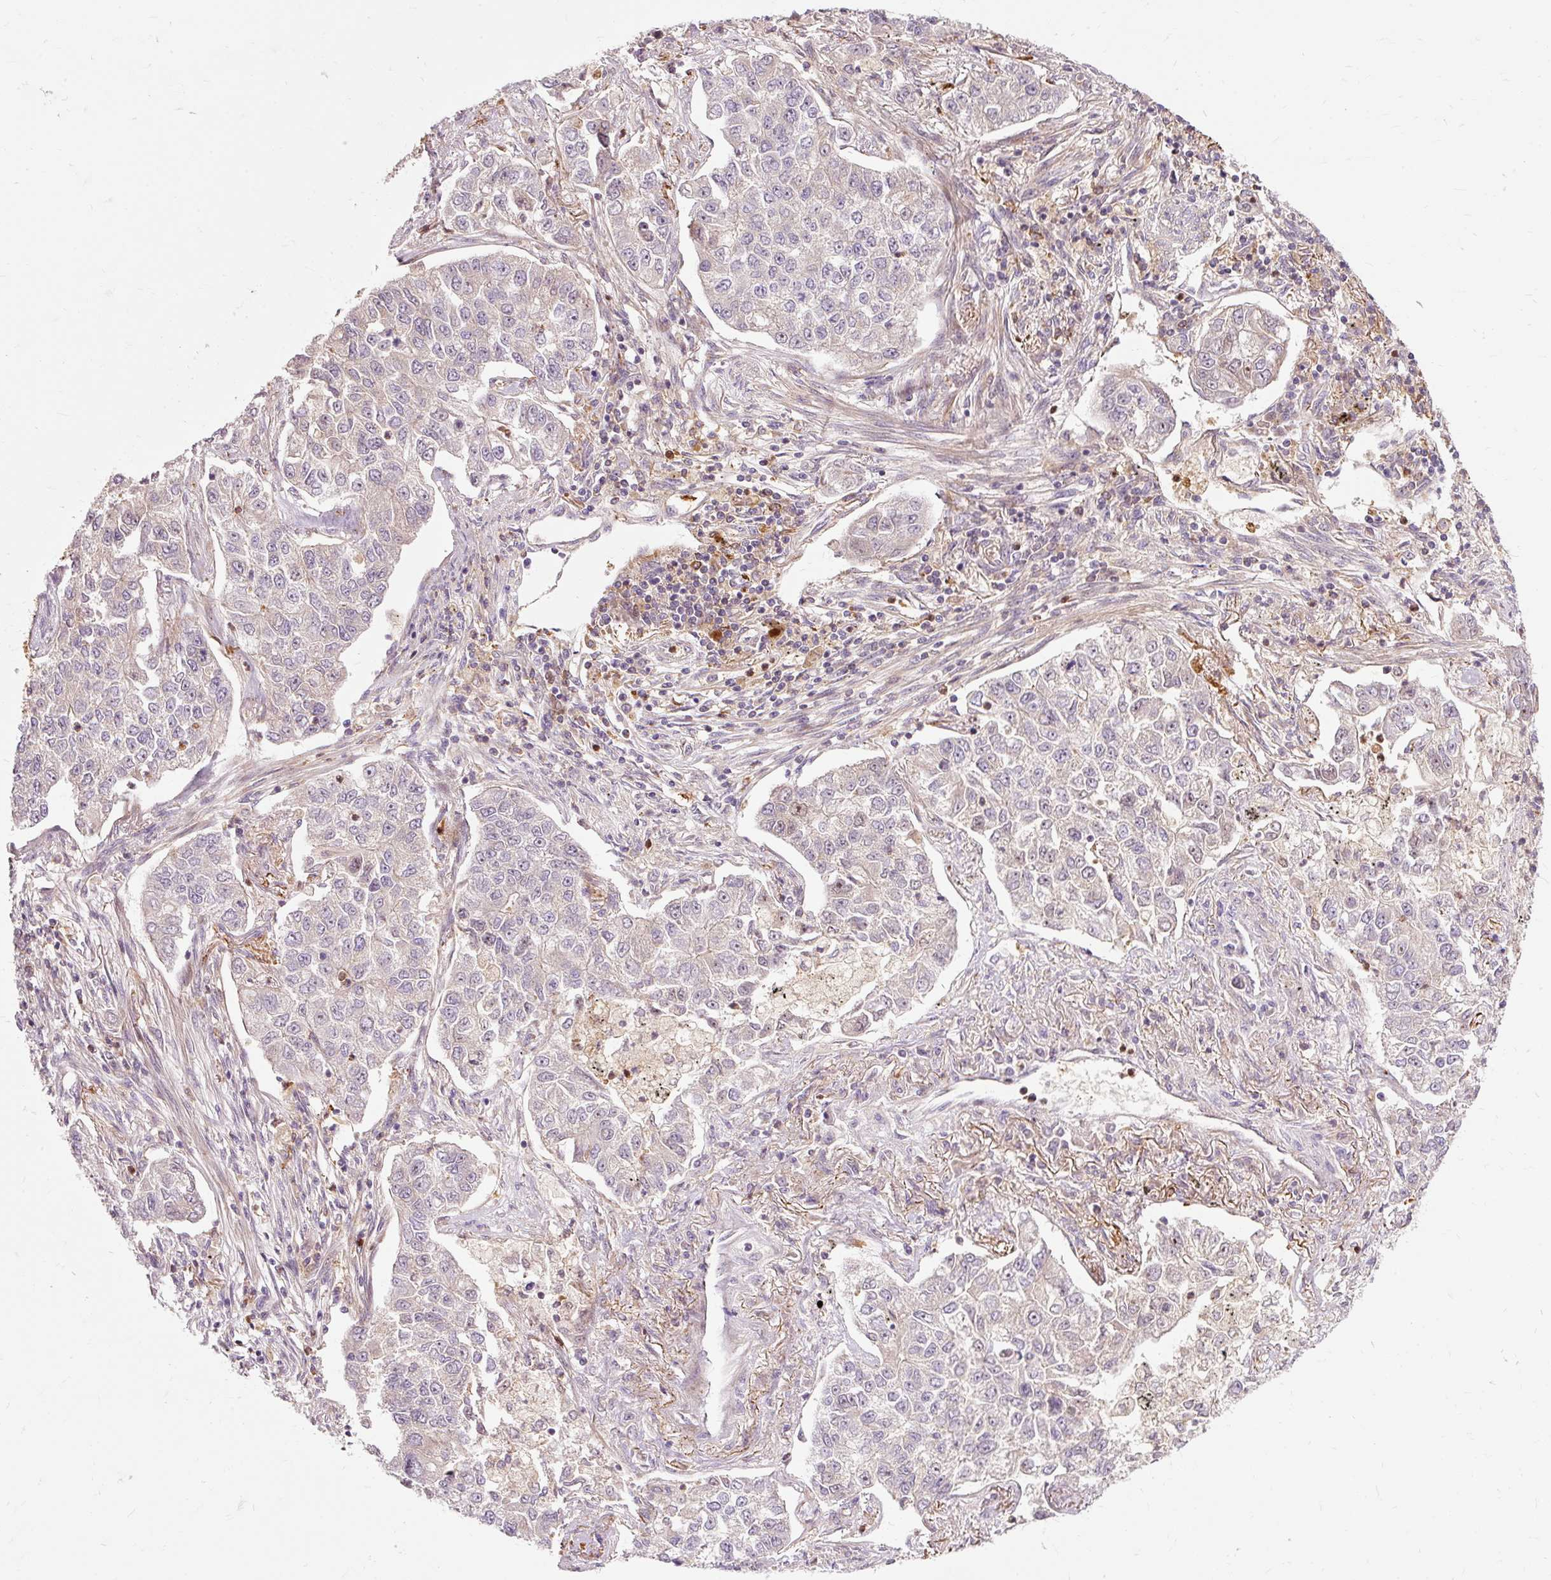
{"staining": {"intensity": "negative", "quantity": "none", "location": "none"}, "tissue": "lung cancer", "cell_type": "Tumor cells", "image_type": "cancer", "snomed": [{"axis": "morphology", "description": "Adenocarcinoma, NOS"}, {"axis": "topography", "description": "Lung"}], "caption": "An image of human lung cancer (adenocarcinoma) is negative for staining in tumor cells.", "gene": "CEBPZ", "patient": {"sex": "male", "age": 49}}